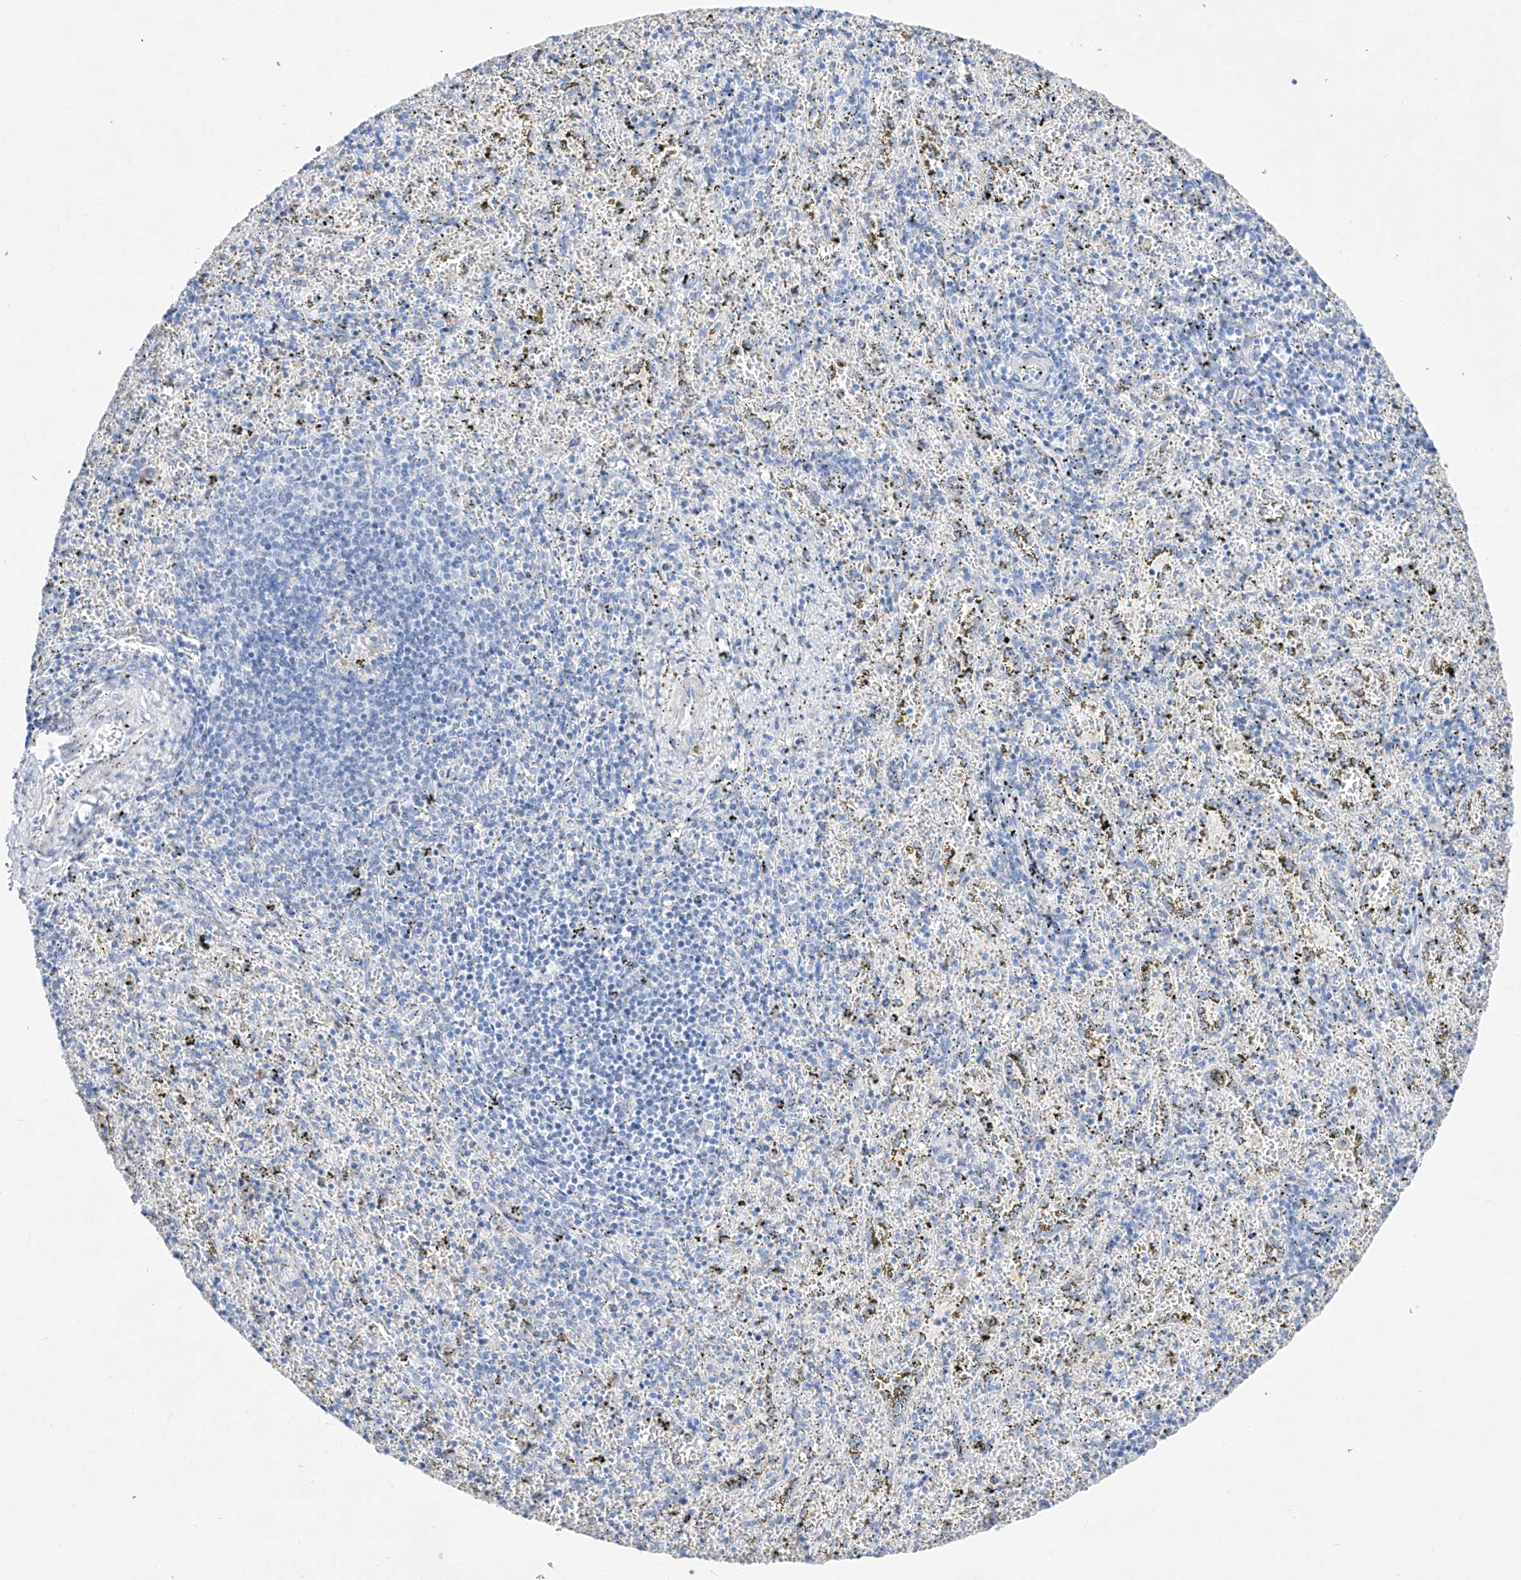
{"staining": {"intensity": "moderate", "quantity": "<25%", "location": "cytoplasmic/membranous"}, "tissue": "spleen", "cell_type": "Cells in red pulp", "image_type": "normal", "snomed": [{"axis": "morphology", "description": "Normal tissue, NOS"}, {"axis": "topography", "description": "Spleen"}], "caption": "Immunohistochemistry (IHC) histopathology image of unremarkable spleen: human spleen stained using immunohistochemistry (IHC) shows low levels of moderate protein expression localized specifically in the cytoplasmic/membranous of cells in red pulp, appearing as a cytoplasmic/membranous brown color.", "gene": "TM7SF2", "patient": {"sex": "male", "age": 11}}